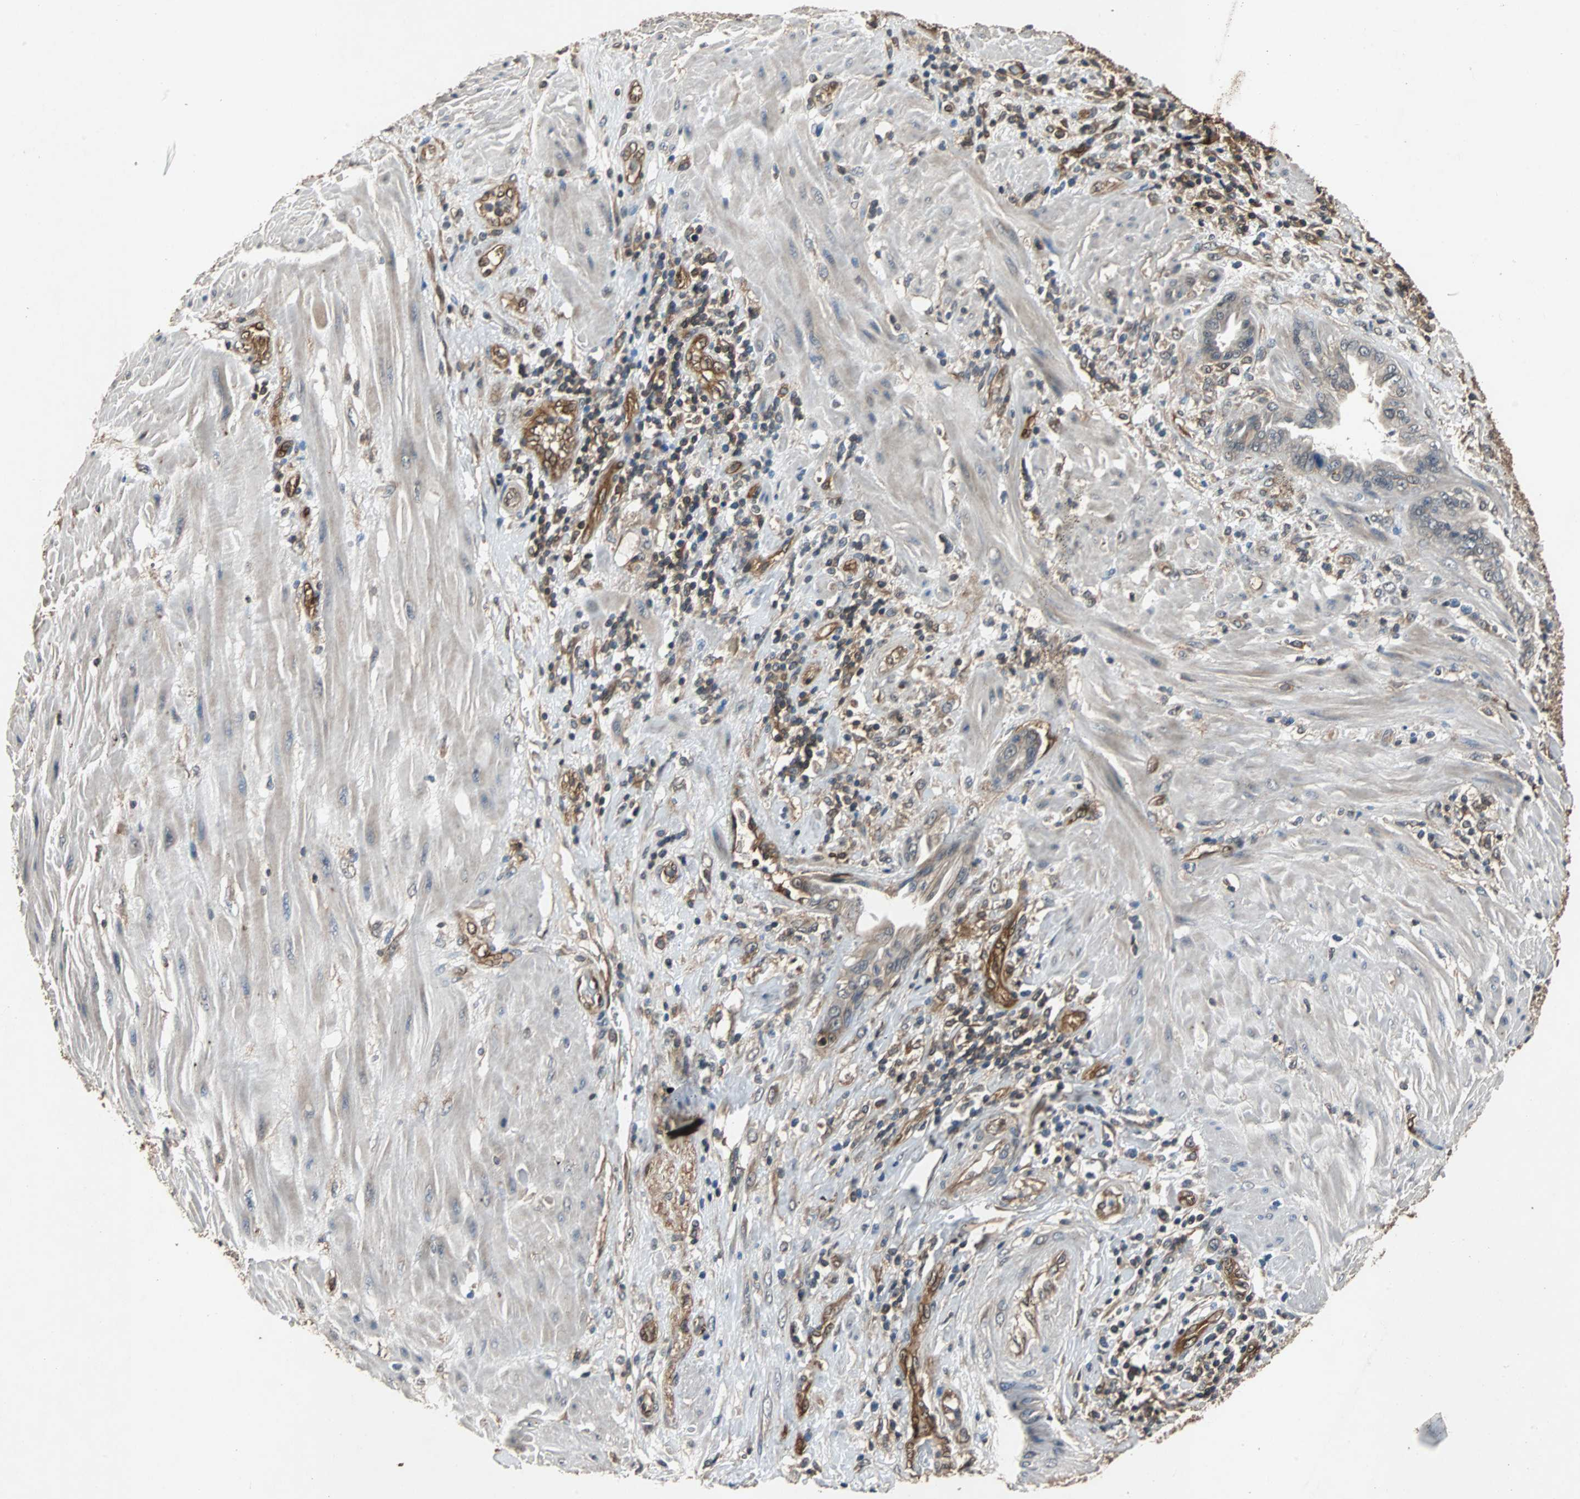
{"staining": {"intensity": "strong", "quantity": "25%-75%", "location": "cytoplasmic/membranous"}, "tissue": "pancreatic cancer", "cell_type": "Tumor cells", "image_type": "cancer", "snomed": [{"axis": "morphology", "description": "Adenocarcinoma, NOS"}, {"axis": "topography", "description": "Pancreas"}], "caption": "This is an image of immunohistochemistry staining of pancreatic cancer, which shows strong positivity in the cytoplasmic/membranous of tumor cells.", "gene": "NDRG1", "patient": {"sex": "female", "age": 64}}